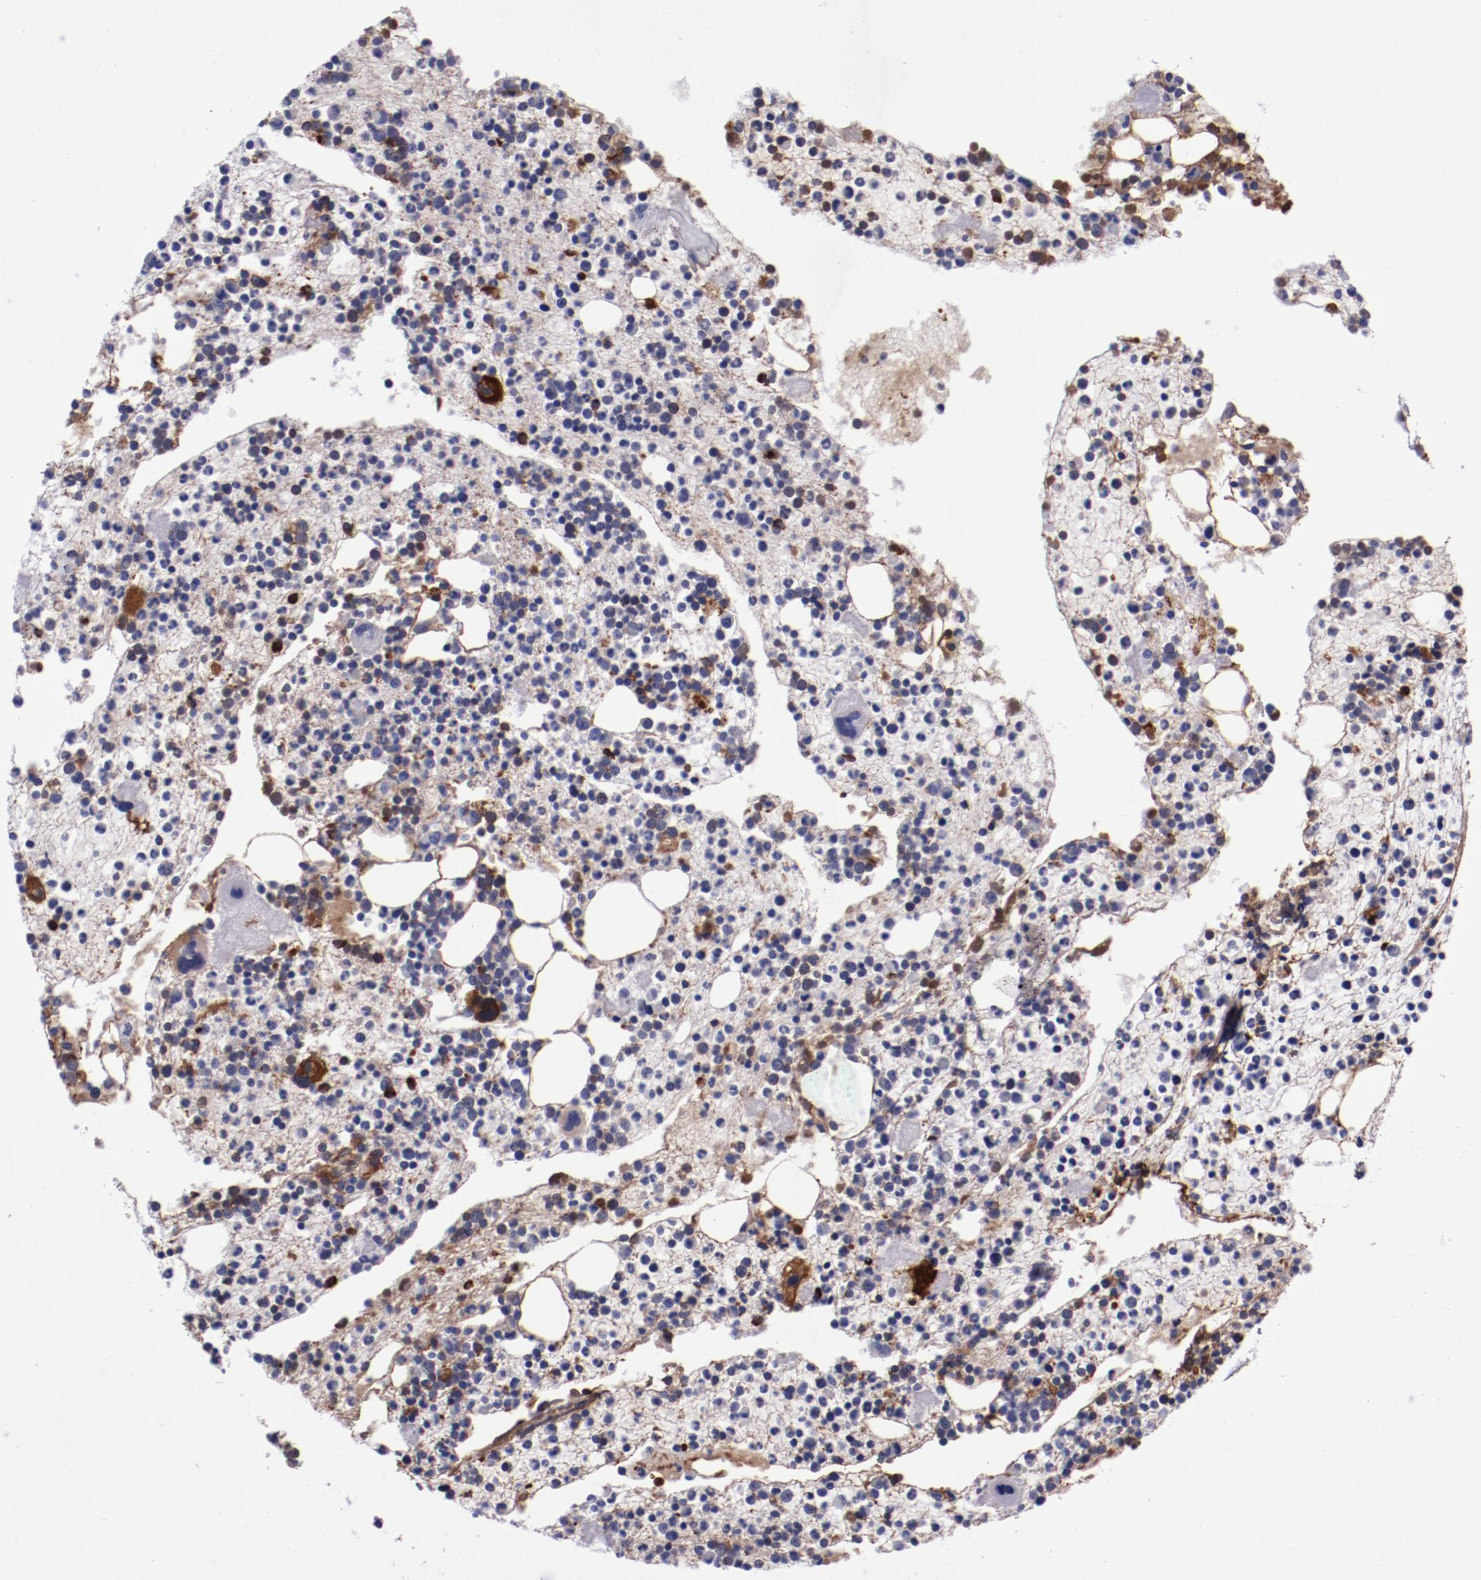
{"staining": {"intensity": "moderate", "quantity": "<25%", "location": "cytoplasmic/membranous"}, "tissue": "bone marrow", "cell_type": "Hematopoietic cells", "image_type": "normal", "snomed": [{"axis": "morphology", "description": "Normal tissue, NOS"}, {"axis": "topography", "description": "Bone marrow"}], "caption": "Moderate cytoplasmic/membranous protein expression is appreciated in about <25% of hematopoietic cells in bone marrow. The staining was performed using DAB to visualize the protein expression in brown, while the nuclei were stained in blue with hematoxylin (Magnification: 20x).", "gene": "APOH", "patient": {"sex": "male", "age": 15}}